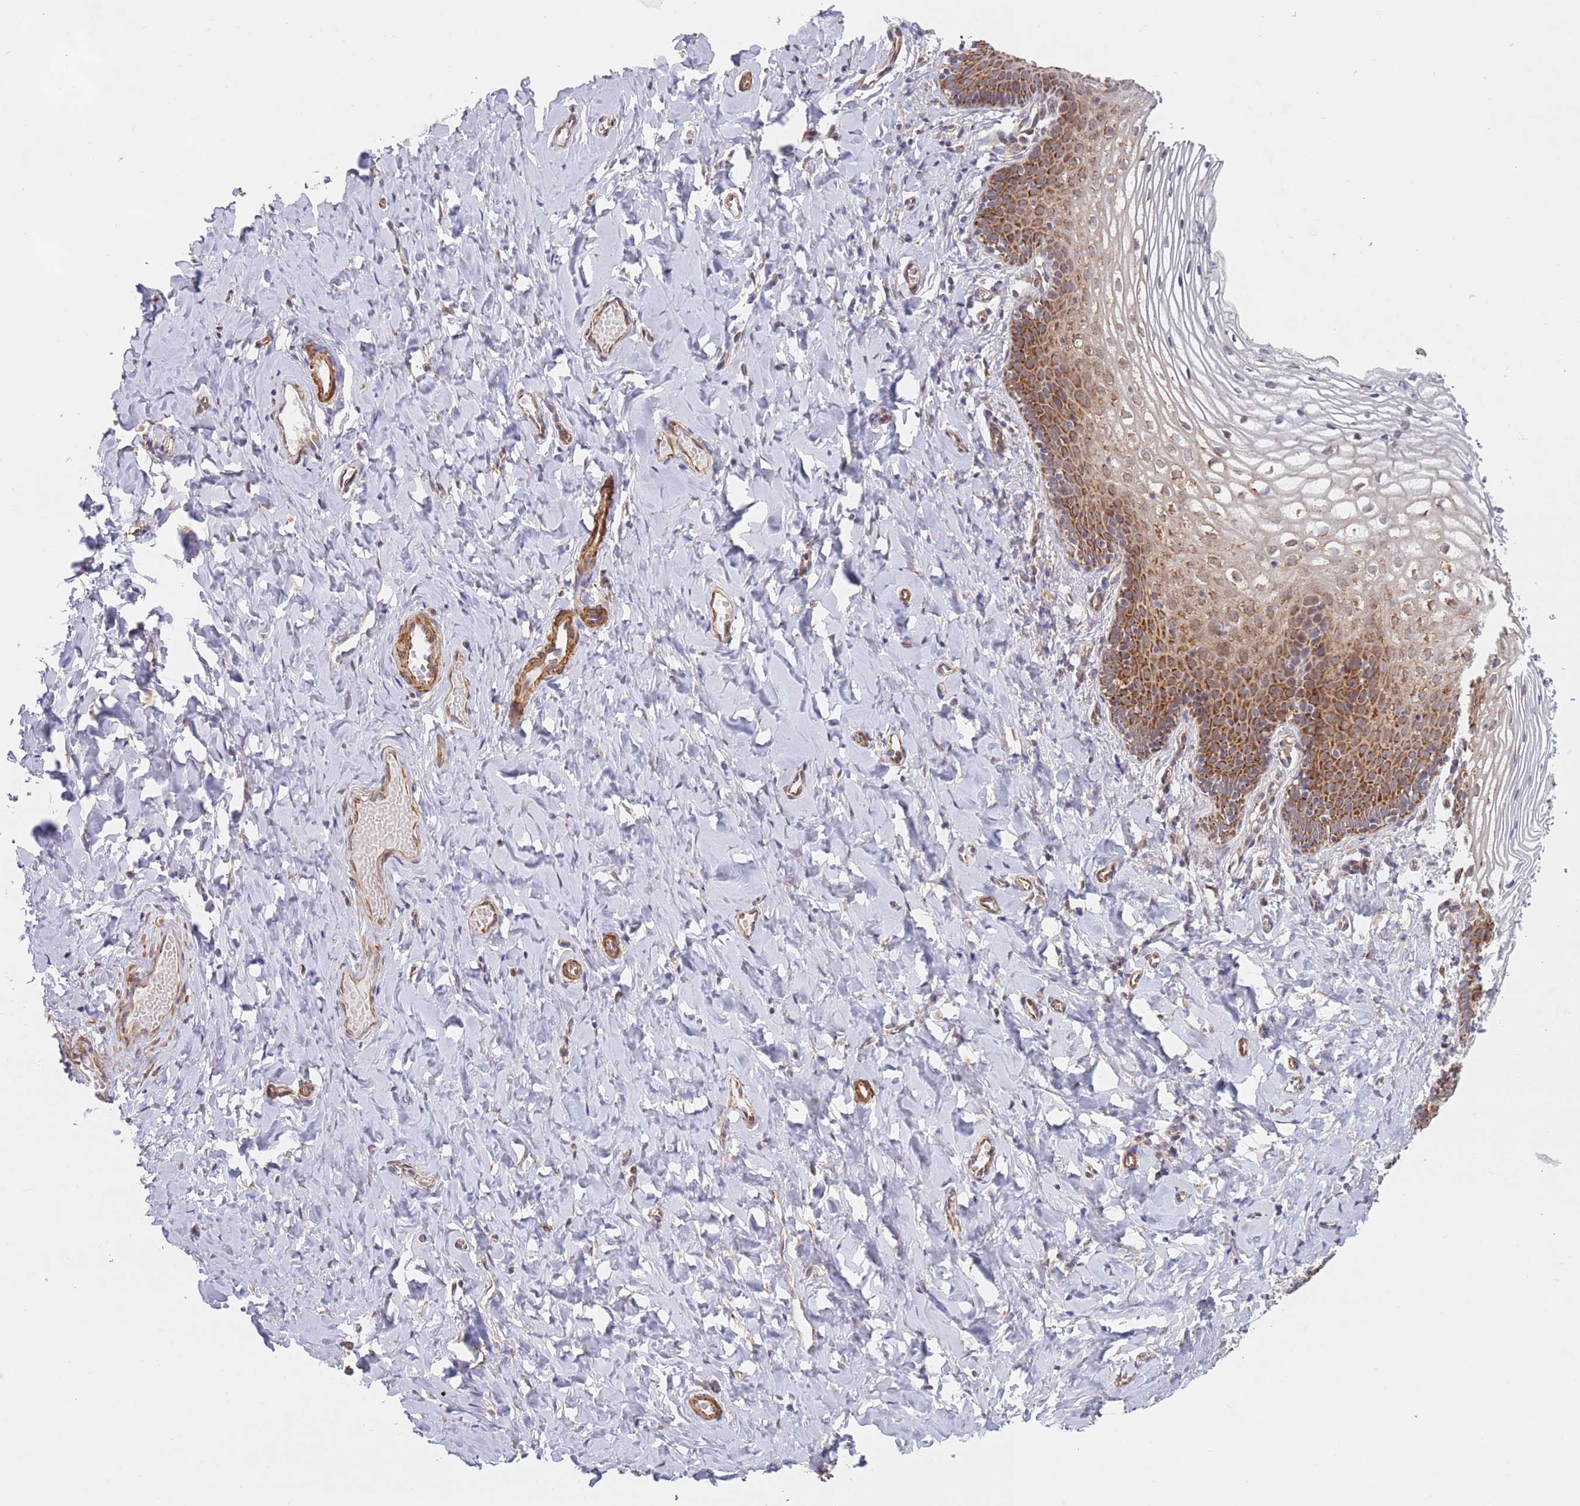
{"staining": {"intensity": "moderate", "quantity": ">75%", "location": "cytoplasmic/membranous"}, "tissue": "vagina", "cell_type": "Squamous epithelial cells", "image_type": "normal", "snomed": [{"axis": "morphology", "description": "Normal tissue, NOS"}, {"axis": "topography", "description": "Vagina"}], "caption": "A brown stain labels moderate cytoplasmic/membranous positivity of a protein in squamous epithelial cells of benign human vagina. The protein is shown in brown color, while the nuclei are stained blue.", "gene": "UQCC3", "patient": {"sex": "female", "age": 60}}